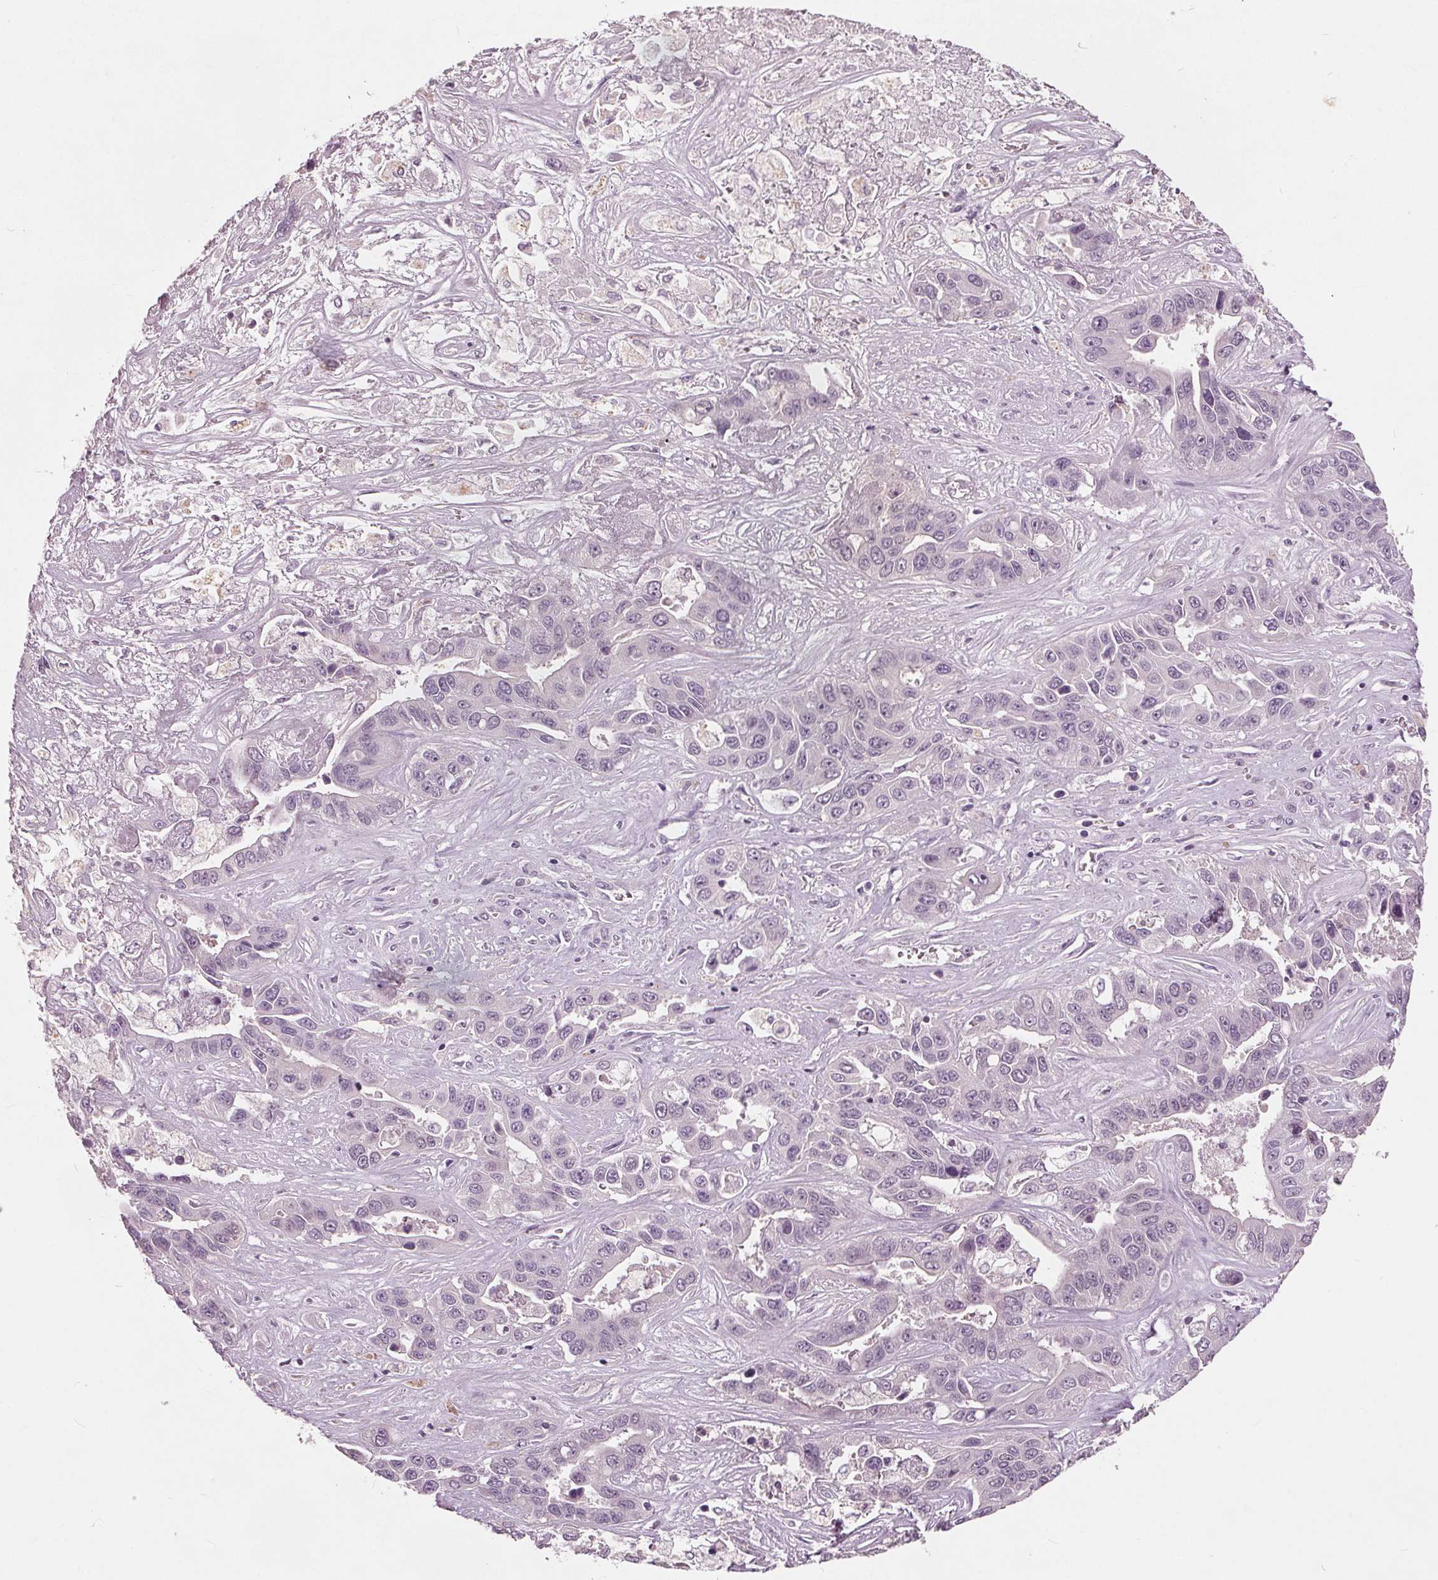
{"staining": {"intensity": "negative", "quantity": "none", "location": "none"}, "tissue": "liver cancer", "cell_type": "Tumor cells", "image_type": "cancer", "snomed": [{"axis": "morphology", "description": "Cholangiocarcinoma"}, {"axis": "topography", "description": "Liver"}], "caption": "Immunohistochemistry (IHC) histopathology image of neoplastic tissue: human cholangiocarcinoma (liver) stained with DAB demonstrates no significant protein expression in tumor cells.", "gene": "TKFC", "patient": {"sex": "female", "age": 52}}